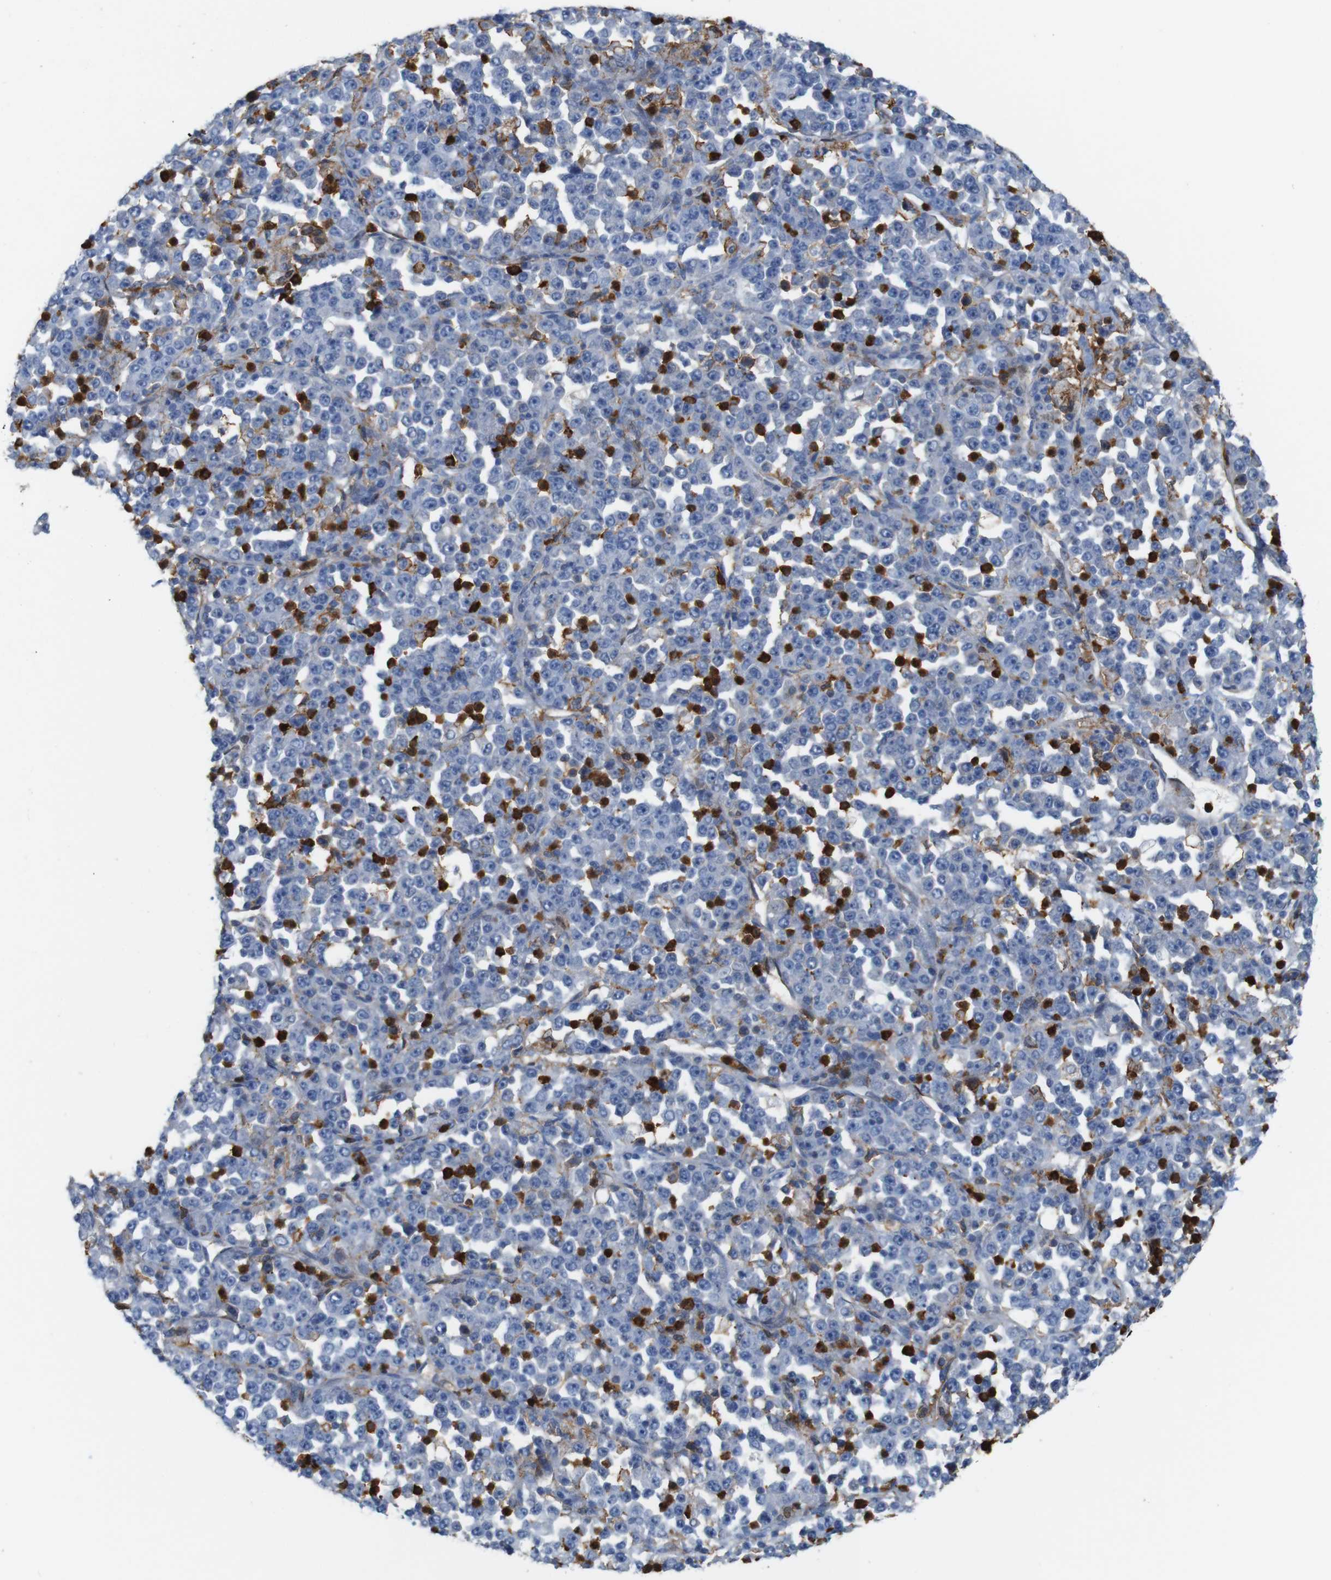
{"staining": {"intensity": "negative", "quantity": "none", "location": "none"}, "tissue": "stomach cancer", "cell_type": "Tumor cells", "image_type": "cancer", "snomed": [{"axis": "morphology", "description": "Normal tissue, NOS"}, {"axis": "morphology", "description": "Adenocarcinoma, NOS"}, {"axis": "topography", "description": "Stomach, upper"}, {"axis": "topography", "description": "Stomach"}], "caption": "IHC histopathology image of adenocarcinoma (stomach) stained for a protein (brown), which demonstrates no staining in tumor cells.", "gene": "ANXA1", "patient": {"sex": "male", "age": 59}}